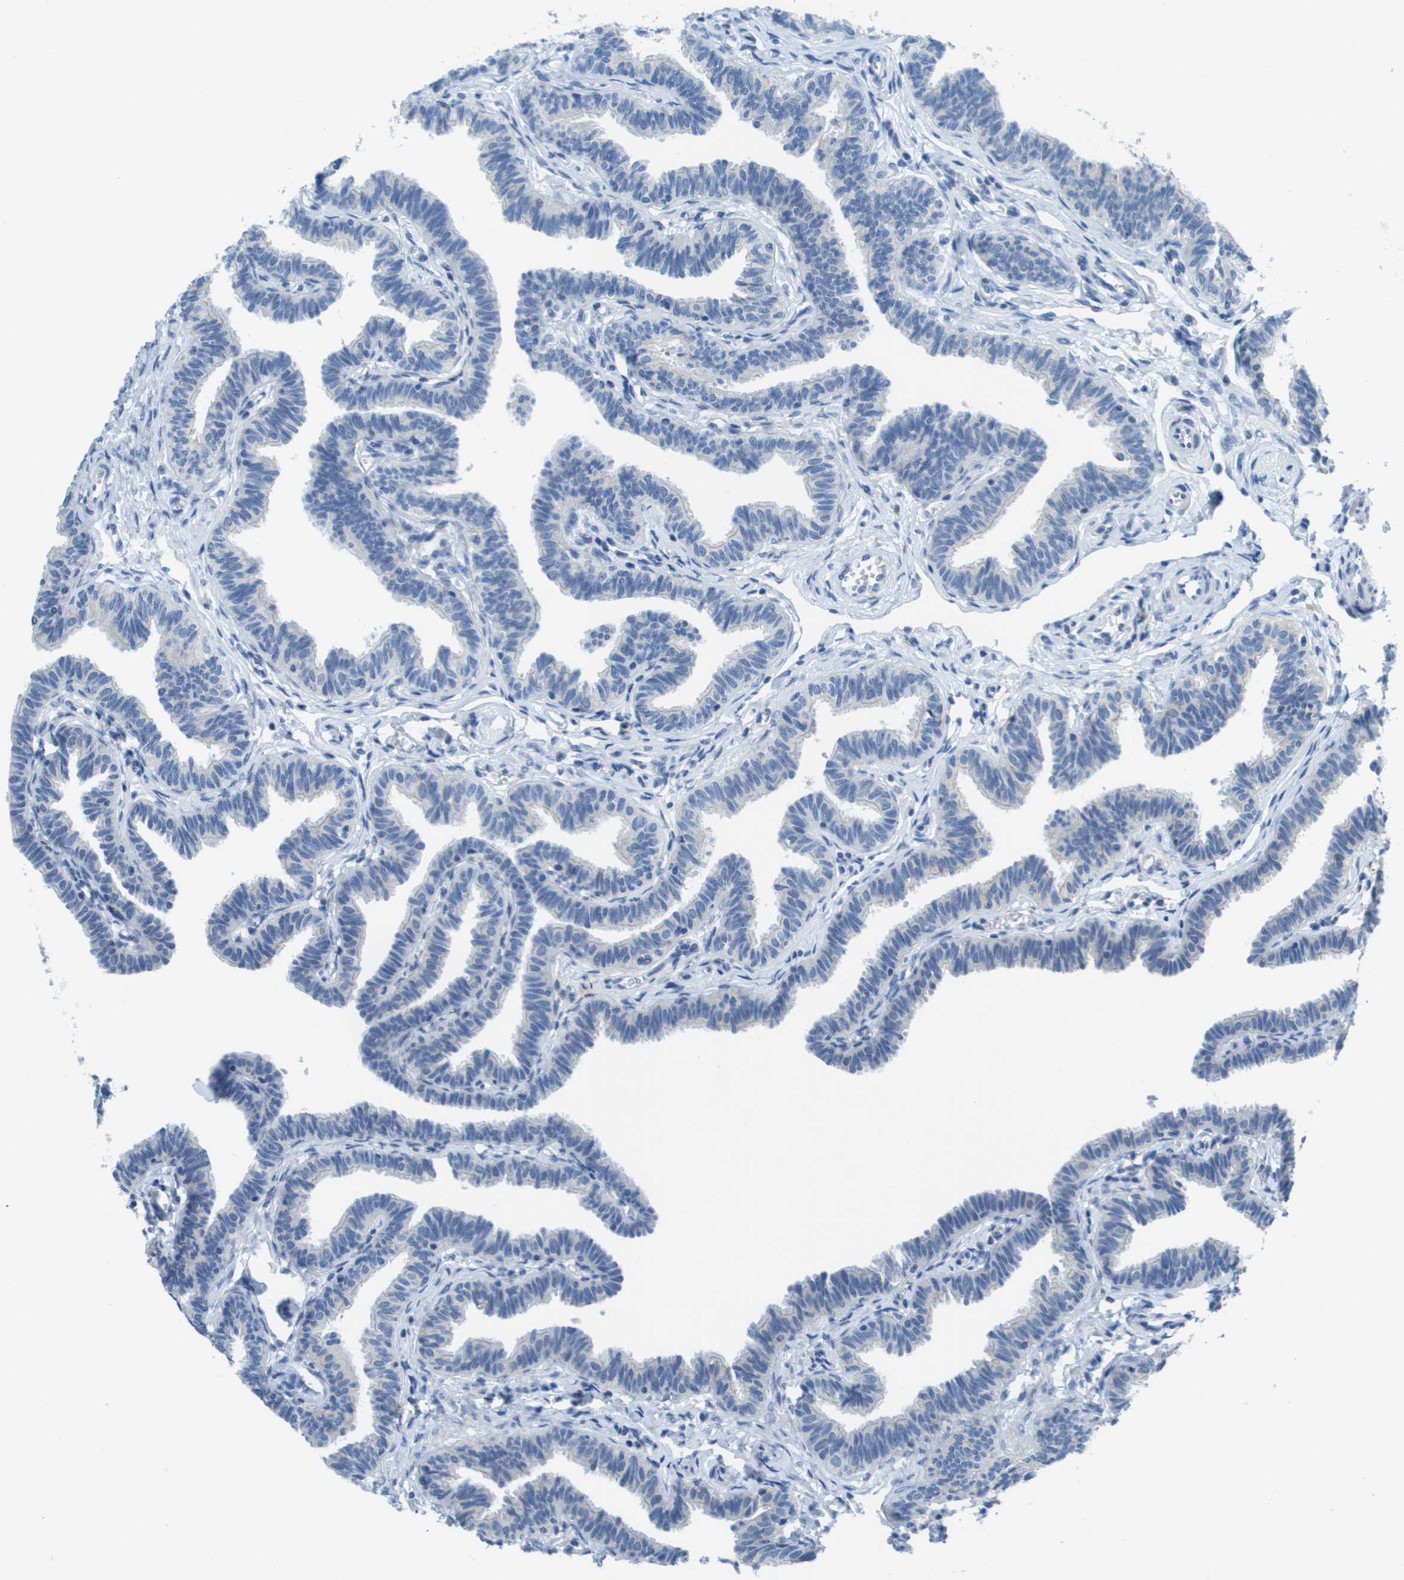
{"staining": {"intensity": "negative", "quantity": "none", "location": "none"}, "tissue": "fallopian tube", "cell_type": "Glandular cells", "image_type": "normal", "snomed": [{"axis": "morphology", "description": "Normal tissue, NOS"}, {"axis": "topography", "description": "Fallopian tube"}, {"axis": "topography", "description": "Ovary"}], "caption": "DAB (3,3'-diaminobenzidine) immunohistochemical staining of unremarkable human fallopian tube displays no significant positivity in glandular cells.", "gene": "SDC1", "patient": {"sex": "female", "age": 23}}